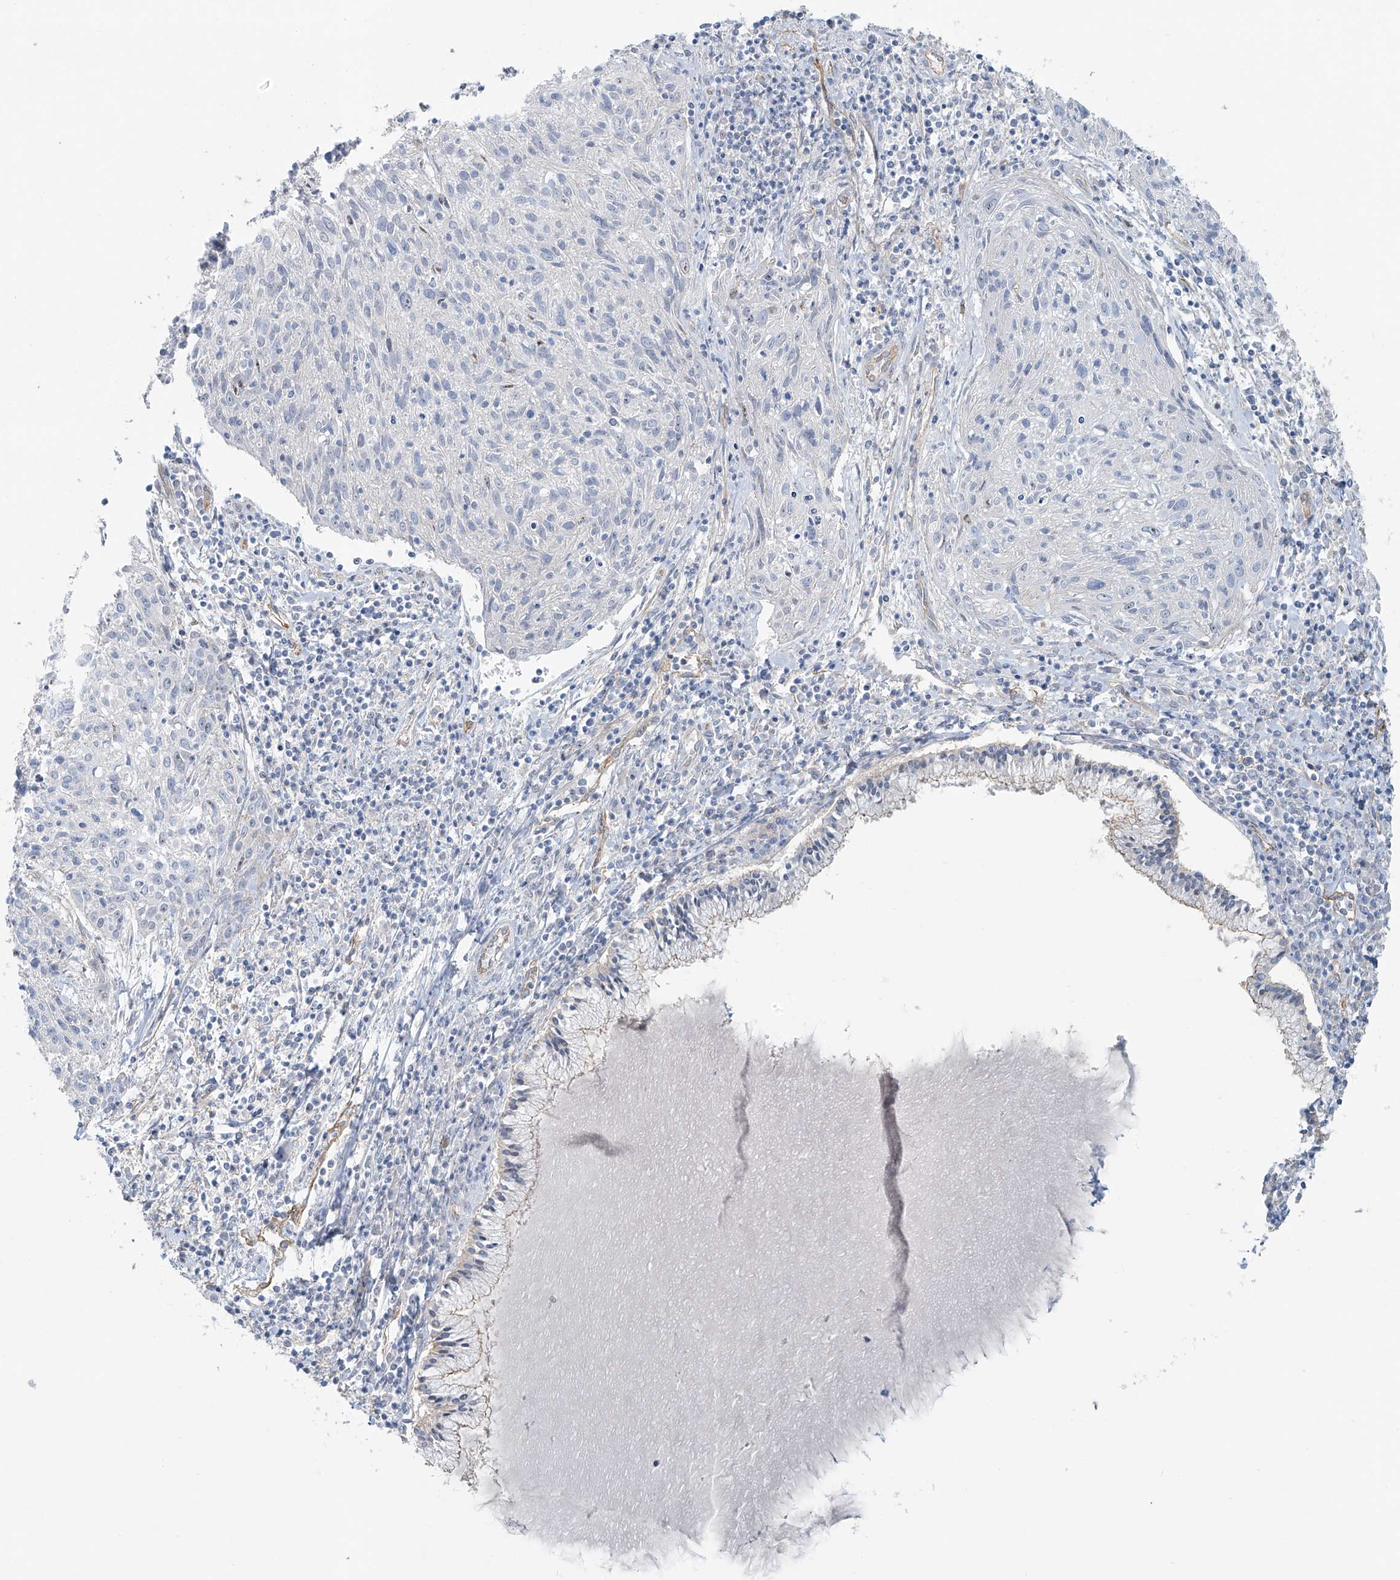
{"staining": {"intensity": "negative", "quantity": "none", "location": "none"}, "tissue": "cervical cancer", "cell_type": "Tumor cells", "image_type": "cancer", "snomed": [{"axis": "morphology", "description": "Squamous cell carcinoma, NOS"}, {"axis": "topography", "description": "Cervix"}], "caption": "The immunohistochemistry micrograph has no significant expression in tumor cells of squamous cell carcinoma (cervical) tissue. (DAB (3,3'-diaminobenzidine) immunohistochemistry (IHC) with hematoxylin counter stain).", "gene": "TUBE1", "patient": {"sex": "female", "age": 51}}